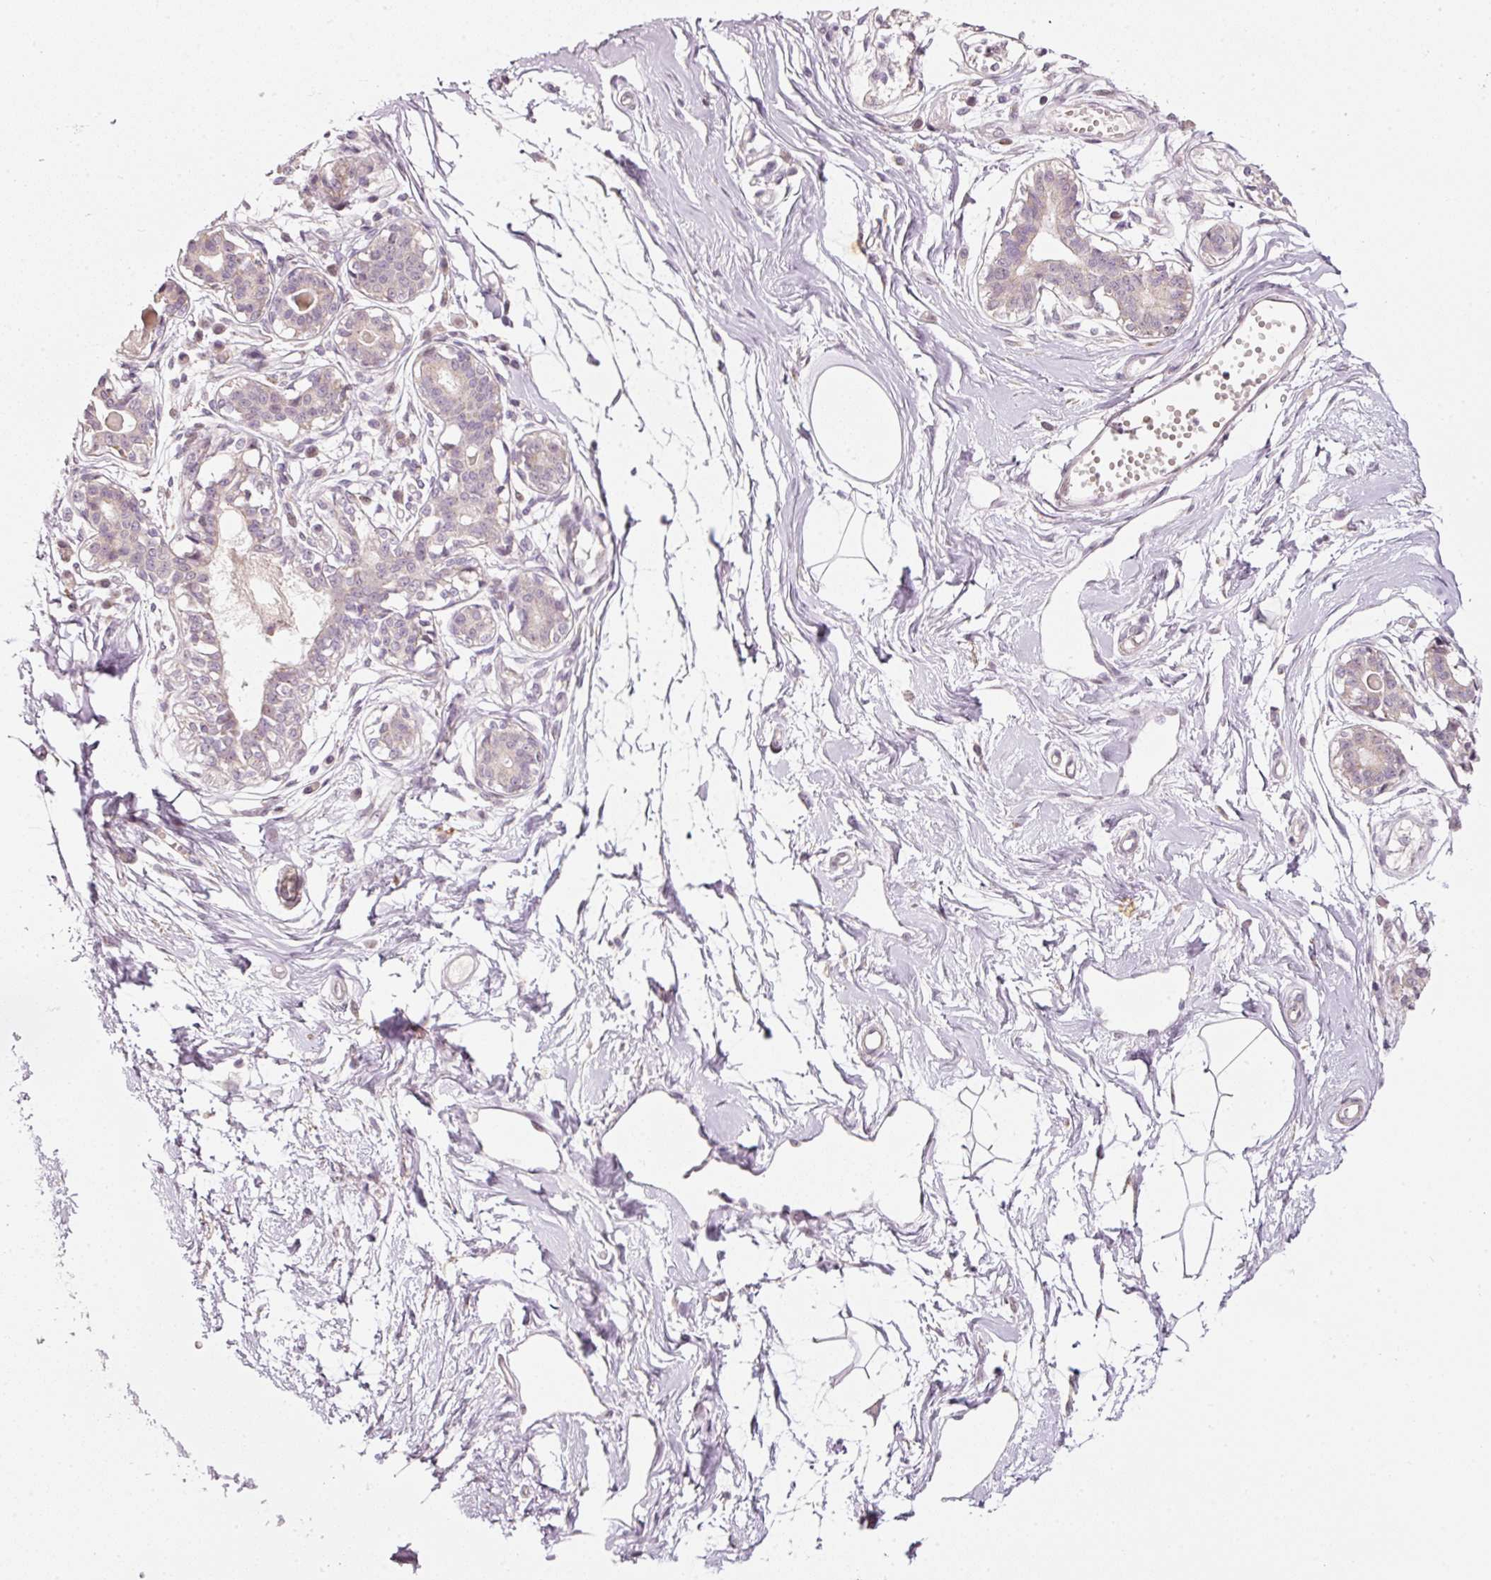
{"staining": {"intensity": "negative", "quantity": "none", "location": "none"}, "tissue": "breast", "cell_type": "Adipocytes", "image_type": "normal", "snomed": [{"axis": "morphology", "description": "Normal tissue, NOS"}, {"axis": "topography", "description": "Breast"}], "caption": "Adipocytes are negative for brown protein staining in normal breast. (DAB IHC, high magnification).", "gene": "TOB2", "patient": {"sex": "female", "age": 45}}